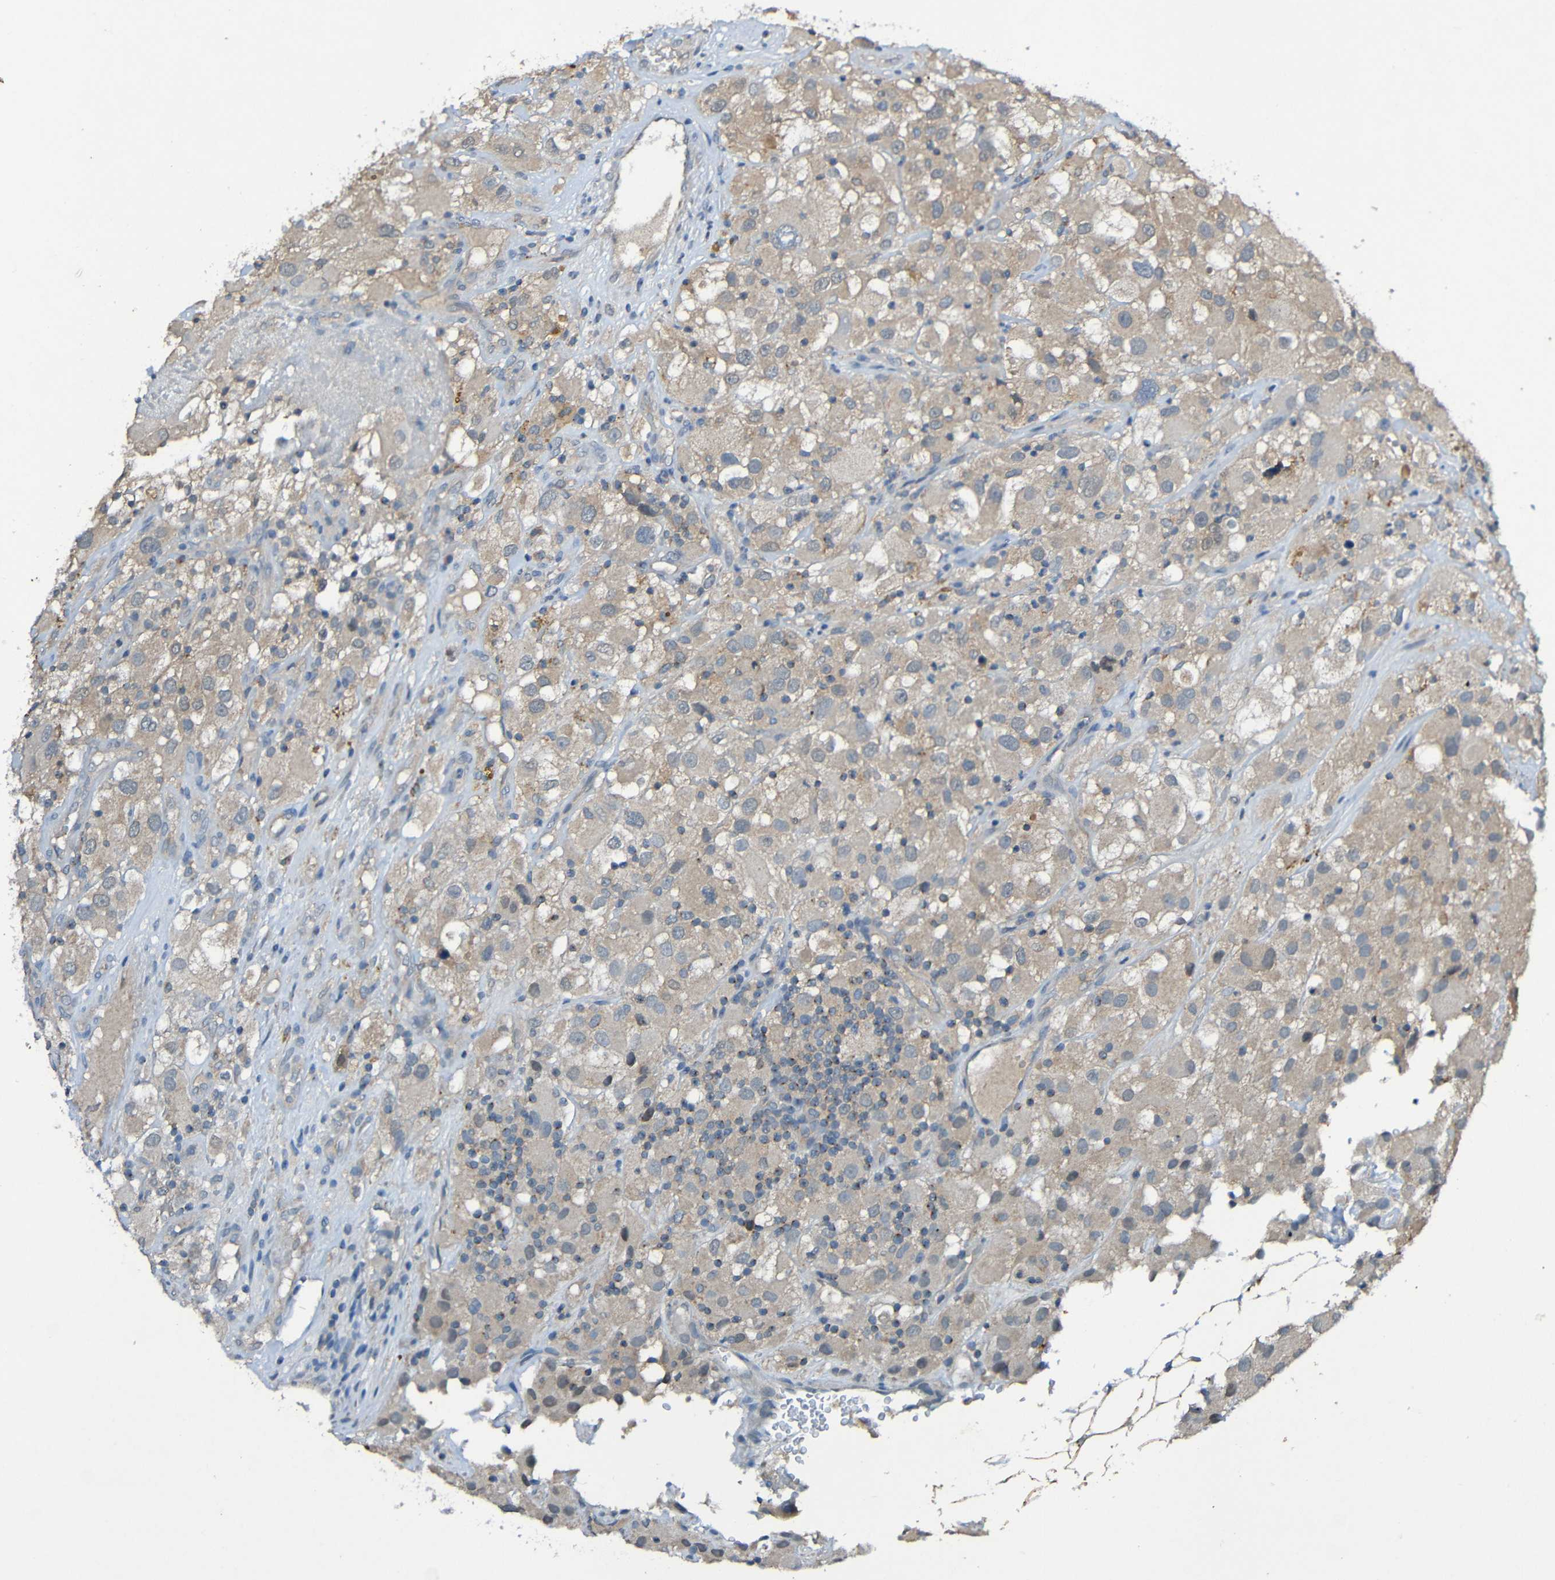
{"staining": {"intensity": "weak", "quantity": ">75%", "location": "cytoplasmic/membranous"}, "tissue": "renal cancer", "cell_type": "Tumor cells", "image_type": "cancer", "snomed": [{"axis": "morphology", "description": "Adenocarcinoma, NOS"}, {"axis": "topography", "description": "Kidney"}], "caption": "This is an image of IHC staining of renal cancer (adenocarcinoma), which shows weak positivity in the cytoplasmic/membranous of tumor cells.", "gene": "LRRC70", "patient": {"sex": "female", "age": 52}}